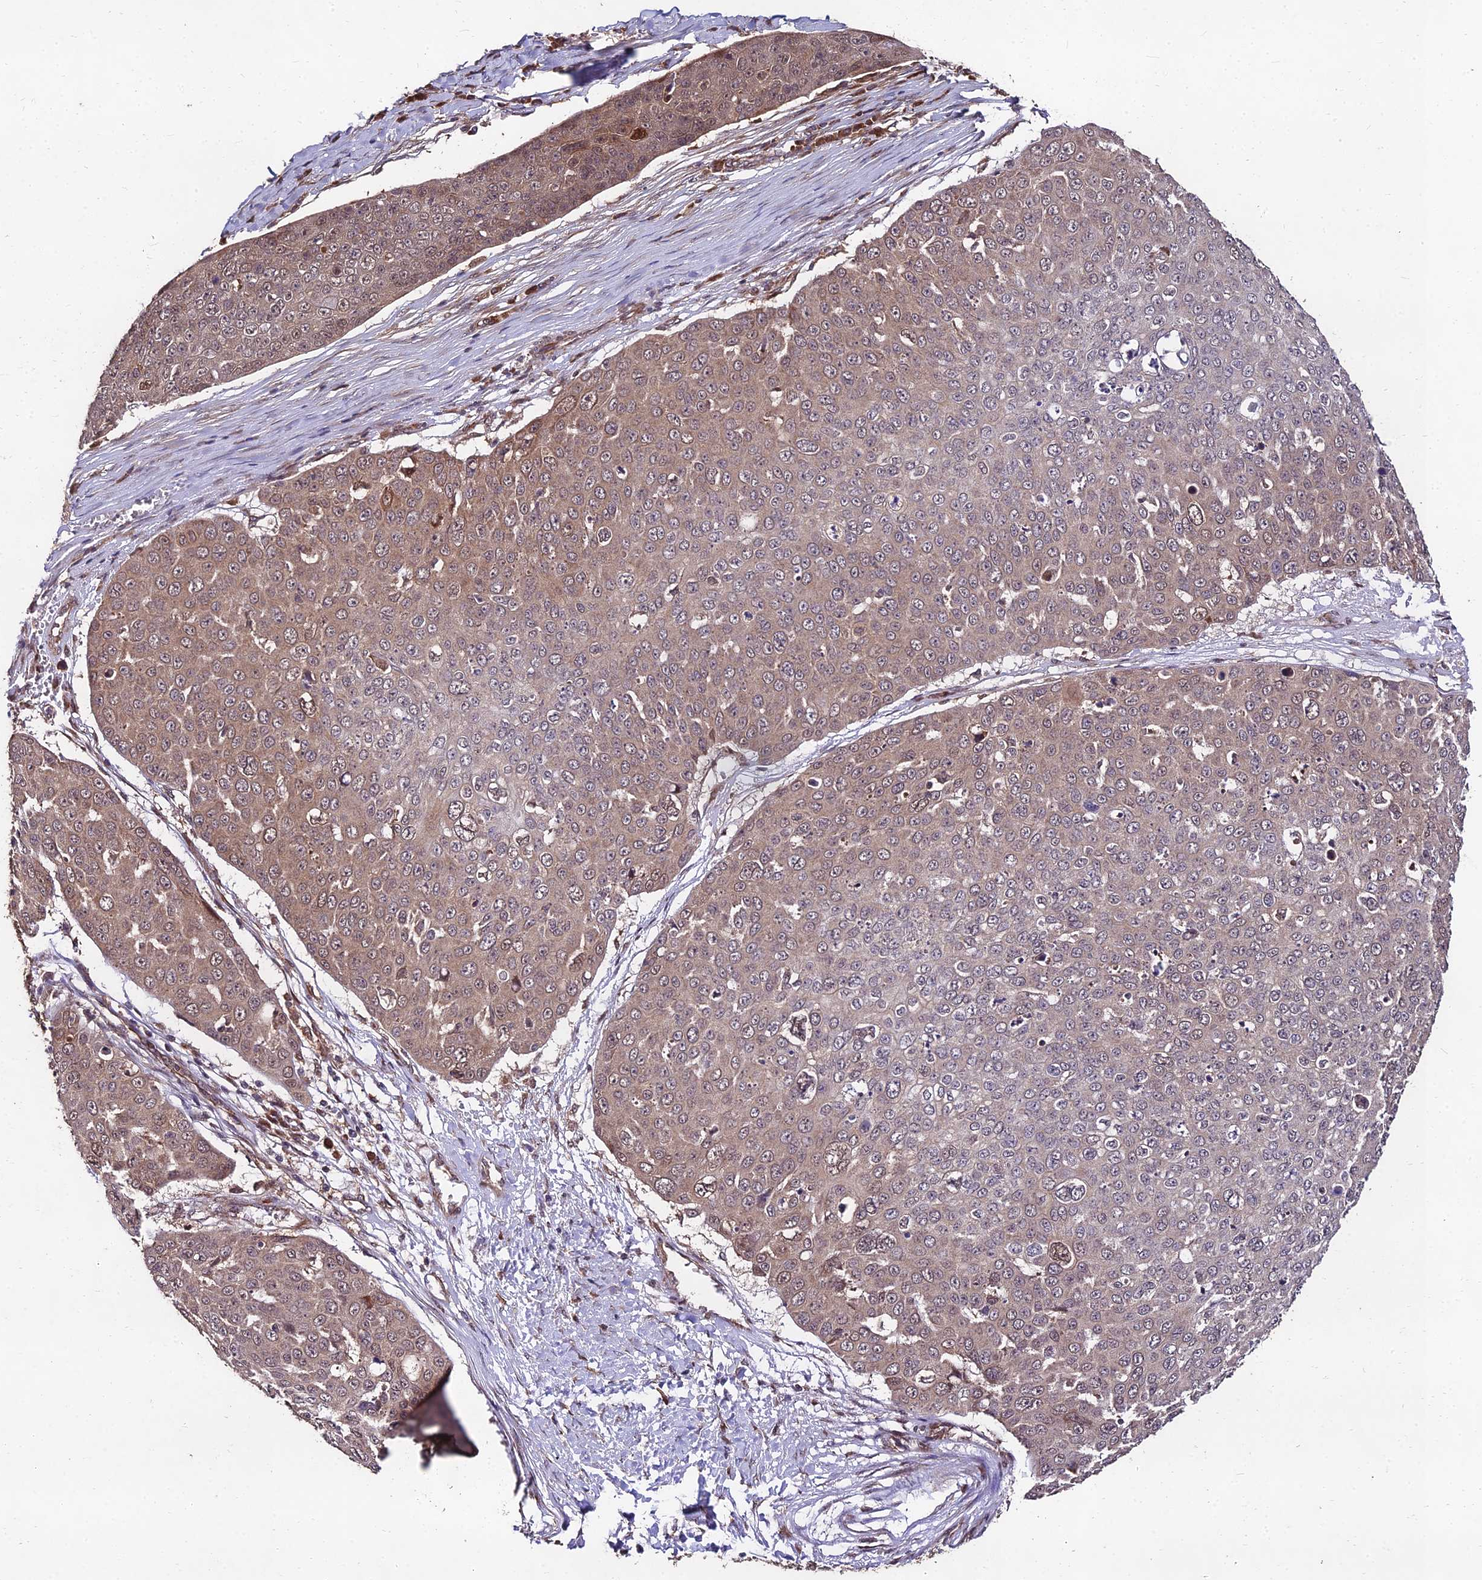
{"staining": {"intensity": "weak", "quantity": "25%-75%", "location": "cytoplasmic/membranous,nuclear"}, "tissue": "skin cancer", "cell_type": "Tumor cells", "image_type": "cancer", "snomed": [{"axis": "morphology", "description": "Squamous cell carcinoma, NOS"}, {"axis": "topography", "description": "Skin"}], "caption": "Immunohistochemistry (IHC) (DAB) staining of human squamous cell carcinoma (skin) demonstrates weak cytoplasmic/membranous and nuclear protein expression in about 25%-75% of tumor cells.", "gene": "MKKS", "patient": {"sex": "male", "age": 71}}